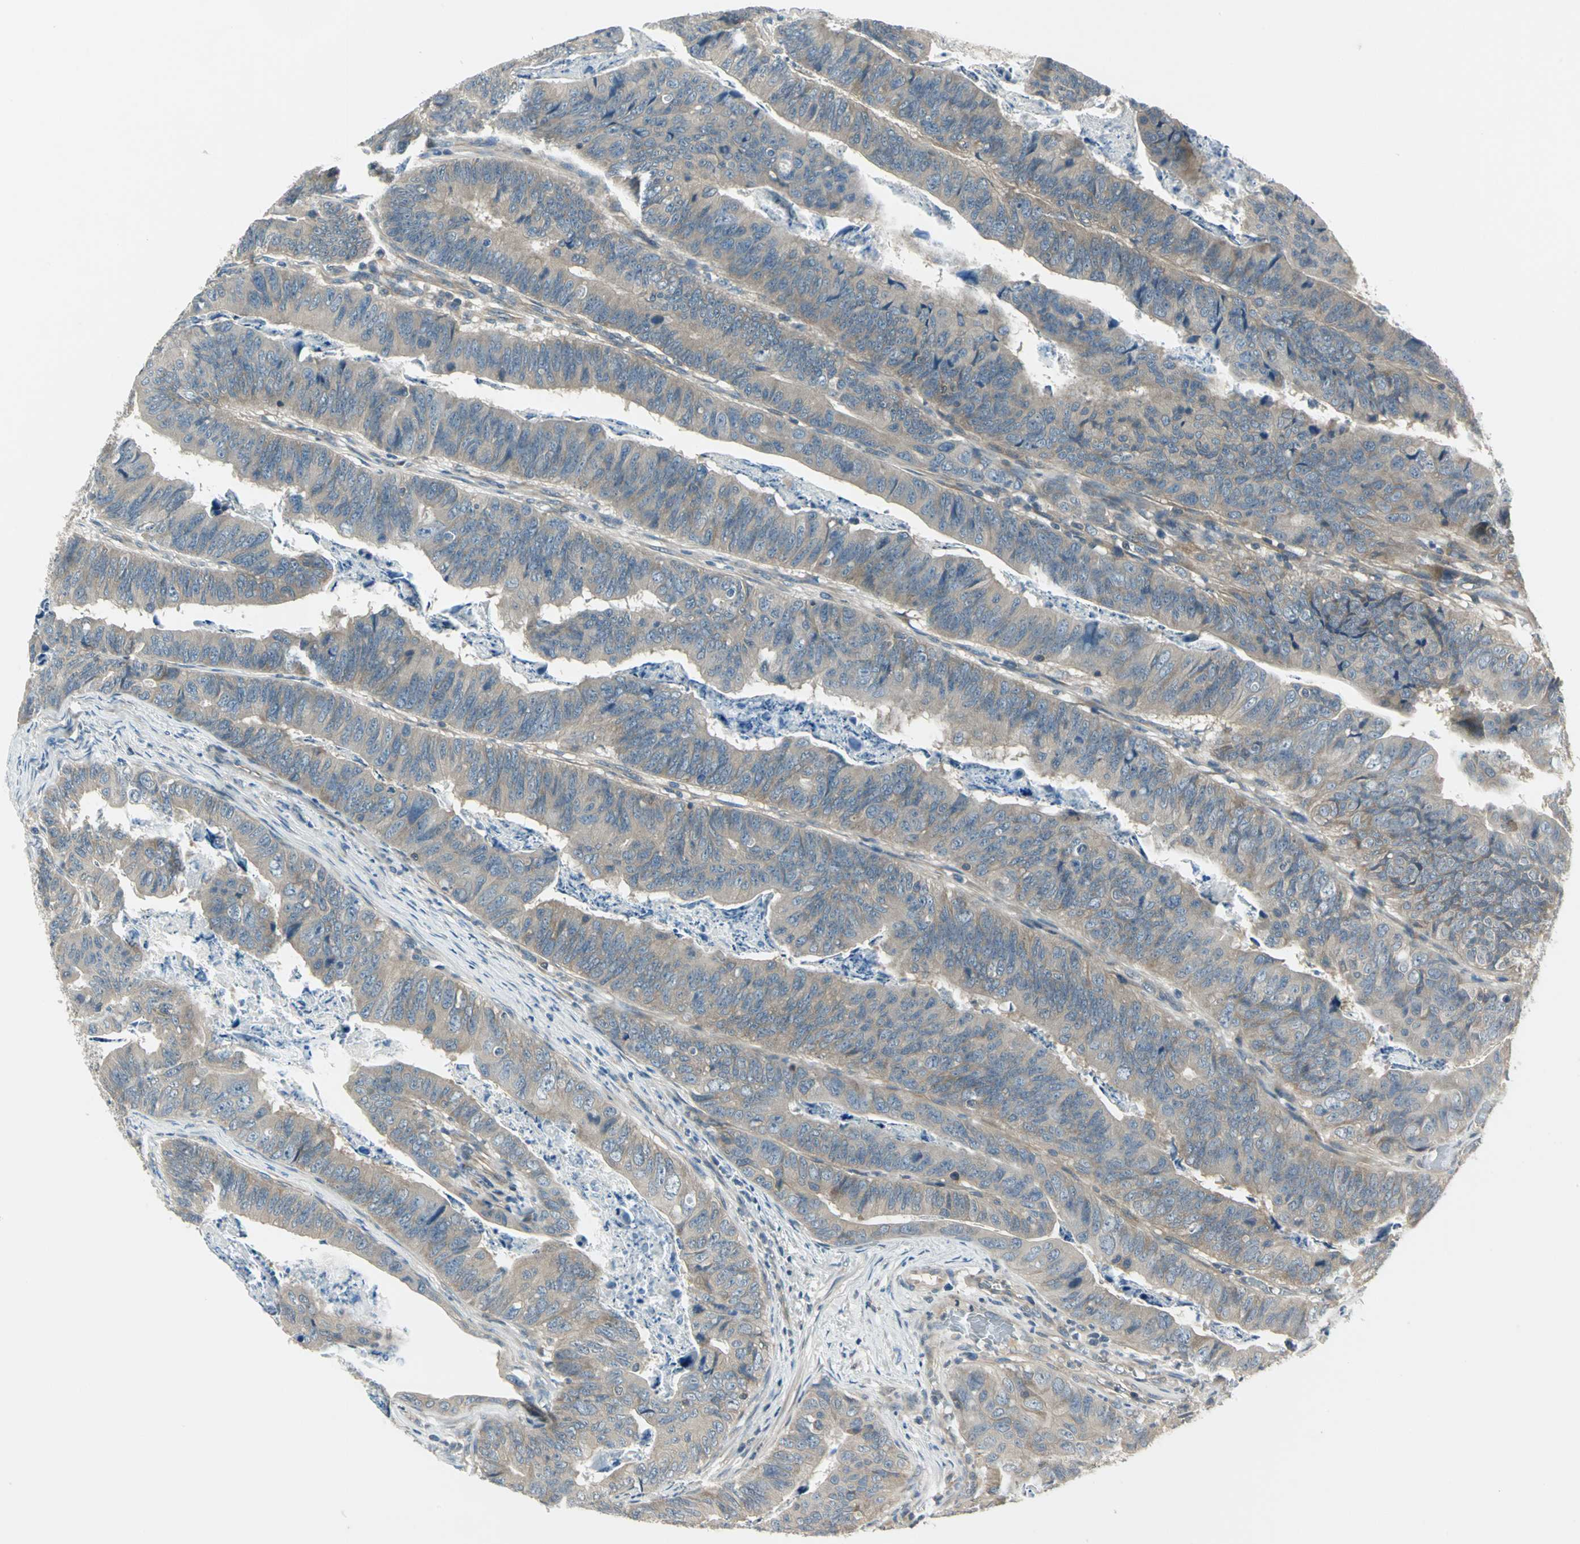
{"staining": {"intensity": "weak", "quantity": ">75%", "location": "cytoplasmic/membranous"}, "tissue": "stomach cancer", "cell_type": "Tumor cells", "image_type": "cancer", "snomed": [{"axis": "morphology", "description": "Adenocarcinoma, NOS"}, {"axis": "topography", "description": "Stomach, lower"}], "caption": "Adenocarcinoma (stomach) was stained to show a protein in brown. There is low levels of weak cytoplasmic/membranous expression in approximately >75% of tumor cells.", "gene": "PRKAA1", "patient": {"sex": "male", "age": 77}}